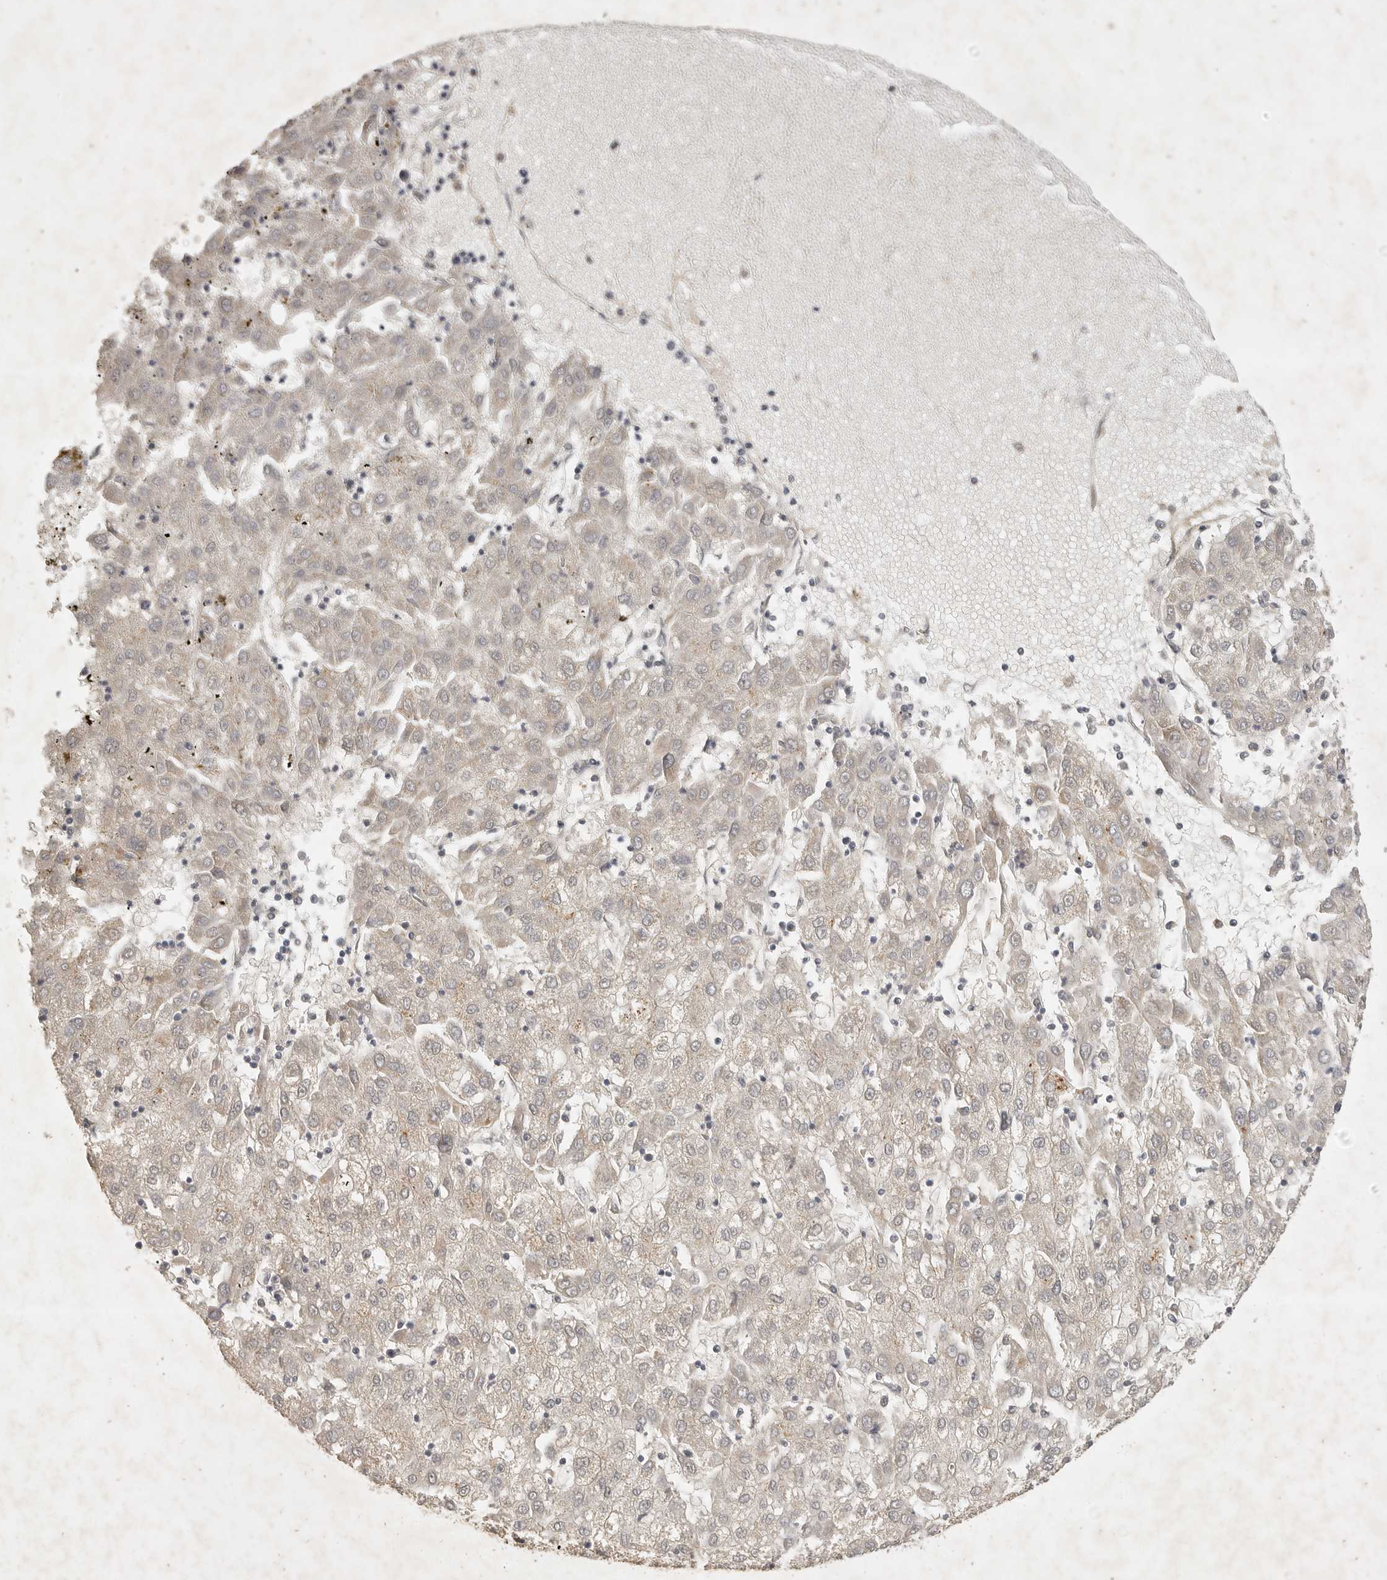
{"staining": {"intensity": "negative", "quantity": "none", "location": "none"}, "tissue": "liver cancer", "cell_type": "Tumor cells", "image_type": "cancer", "snomed": [{"axis": "morphology", "description": "Carcinoma, Hepatocellular, NOS"}, {"axis": "topography", "description": "Liver"}], "caption": "A micrograph of liver hepatocellular carcinoma stained for a protein shows no brown staining in tumor cells. (Brightfield microscopy of DAB (3,3'-diaminobenzidine) immunohistochemistry (IHC) at high magnification).", "gene": "POMP", "patient": {"sex": "male", "age": 72}}